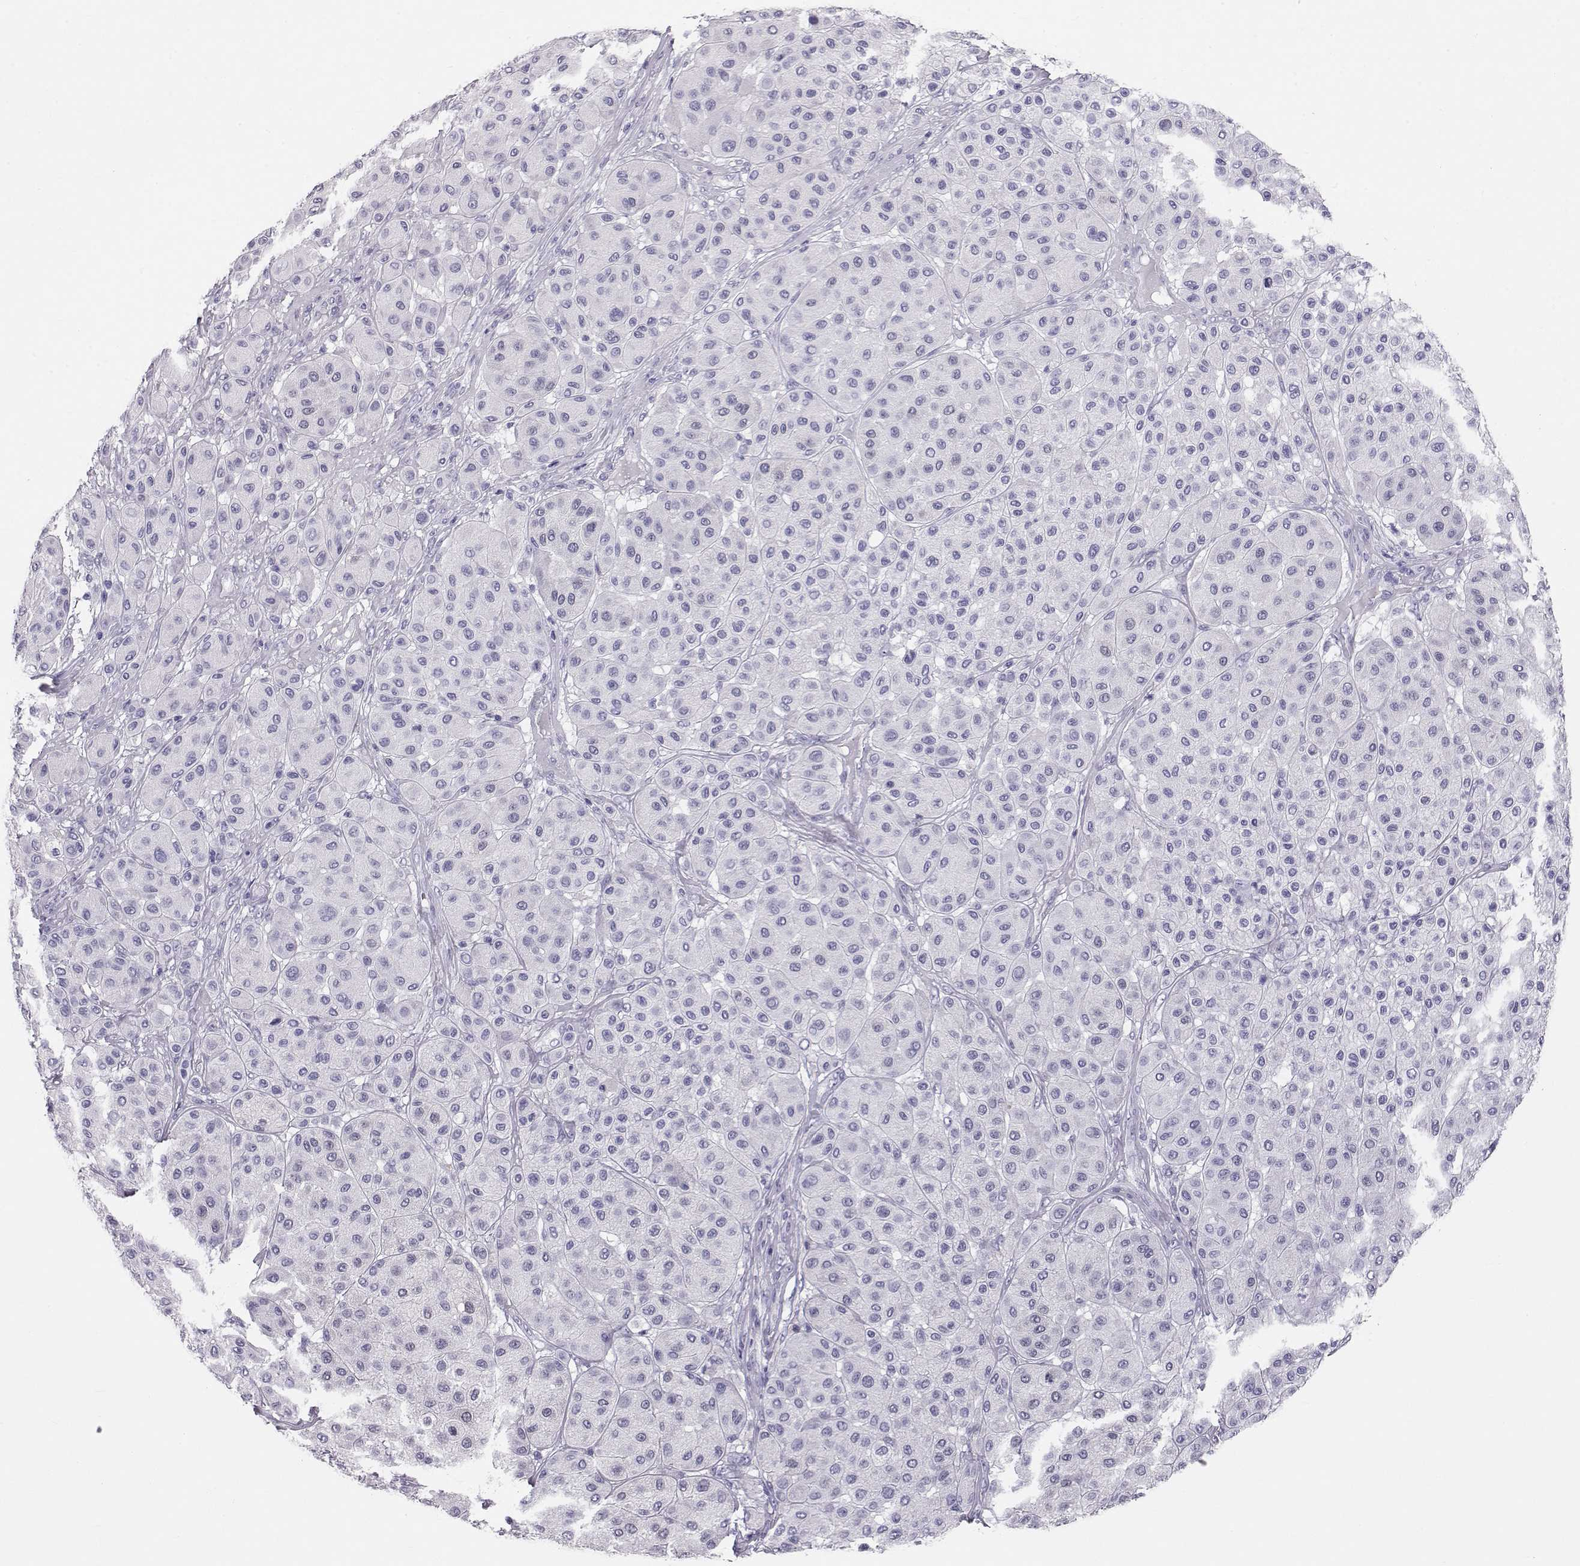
{"staining": {"intensity": "negative", "quantity": "none", "location": "none"}, "tissue": "melanoma", "cell_type": "Tumor cells", "image_type": "cancer", "snomed": [{"axis": "morphology", "description": "Malignant melanoma, Metastatic site"}, {"axis": "topography", "description": "Smooth muscle"}], "caption": "Photomicrograph shows no protein staining in tumor cells of malignant melanoma (metastatic site) tissue.", "gene": "RD3", "patient": {"sex": "male", "age": 41}}